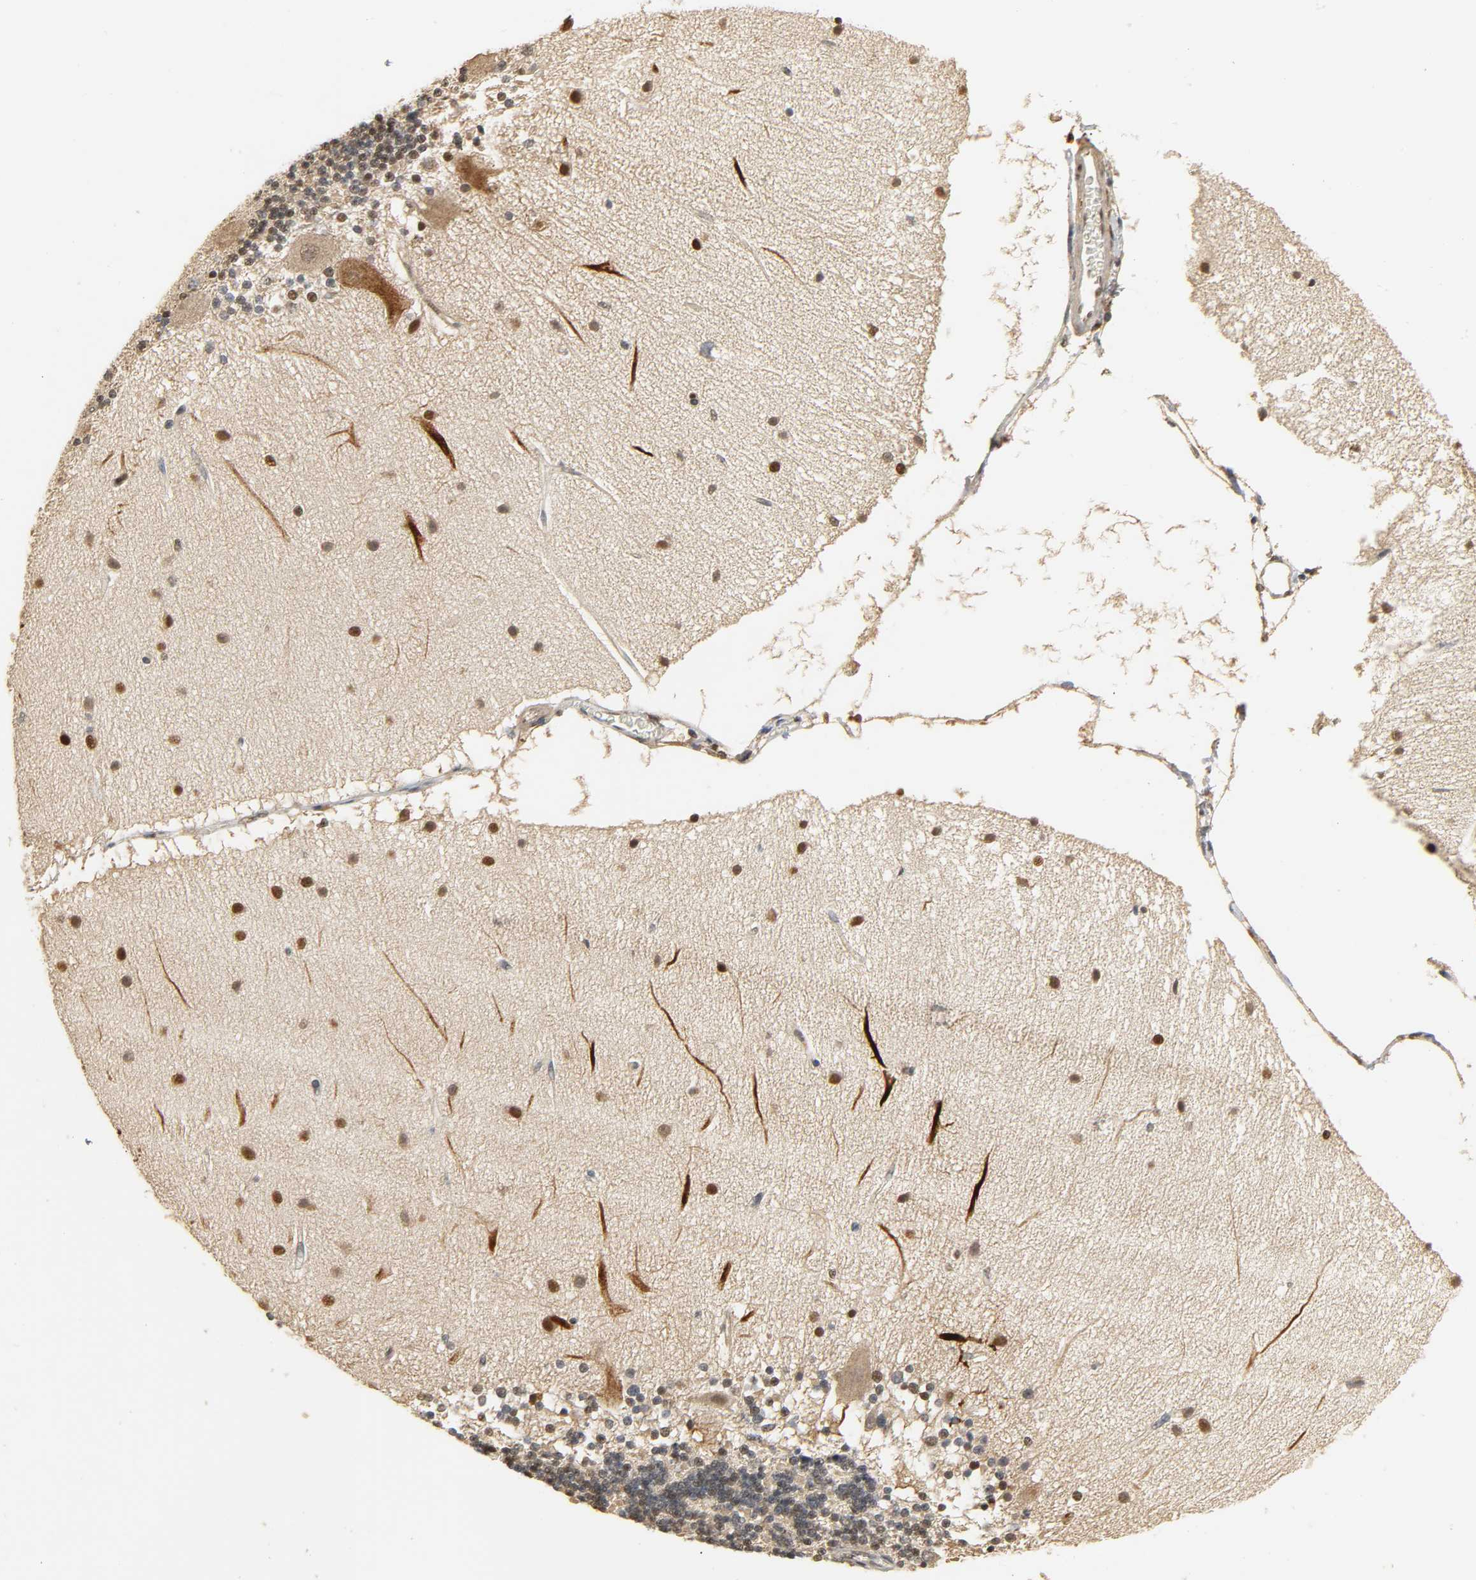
{"staining": {"intensity": "negative", "quantity": "none", "location": "none"}, "tissue": "cerebellum", "cell_type": "Cells in granular layer", "image_type": "normal", "snomed": [{"axis": "morphology", "description": "Normal tissue, NOS"}, {"axis": "topography", "description": "Cerebellum"}], "caption": "Immunohistochemistry micrograph of unremarkable cerebellum: human cerebellum stained with DAB exhibits no significant protein staining in cells in granular layer.", "gene": "ZFPM2", "patient": {"sex": "female", "age": 54}}